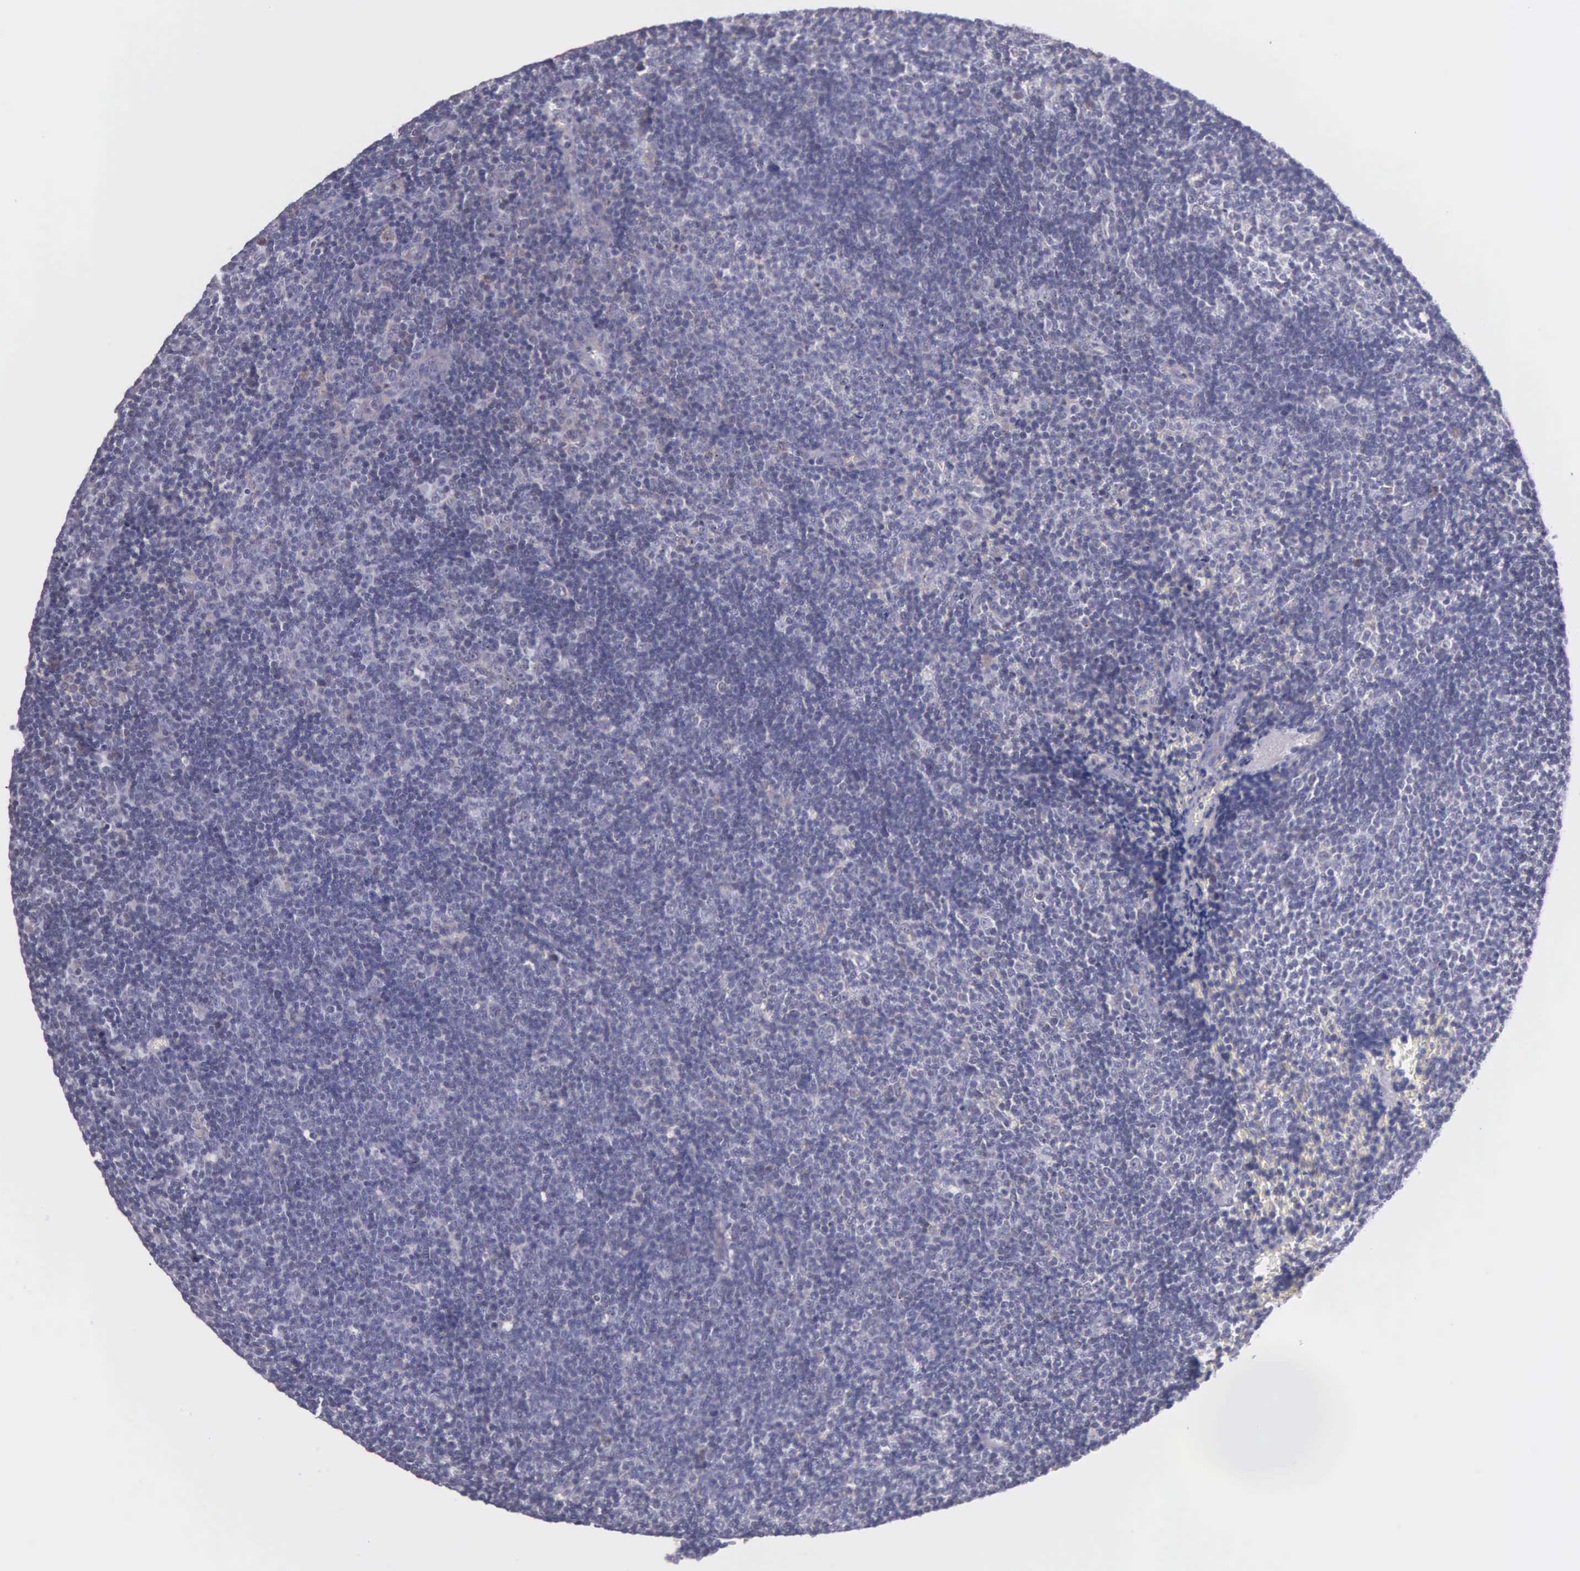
{"staining": {"intensity": "negative", "quantity": "none", "location": "none"}, "tissue": "lymphoma", "cell_type": "Tumor cells", "image_type": "cancer", "snomed": [{"axis": "morphology", "description": "Malignant lymphoma, non-Hodgkin's type, Low grade"}, {"axis": "topography", "description": "Lymph node"}], "caption": "The immunohistochemistry micrograph has no significant staining in tumor cells of malignant lymphoma, non-Hodgkin's type (low-grade) tissue.", "gene": "MIA2", "patient": {"sex": "male", "age": 49}}